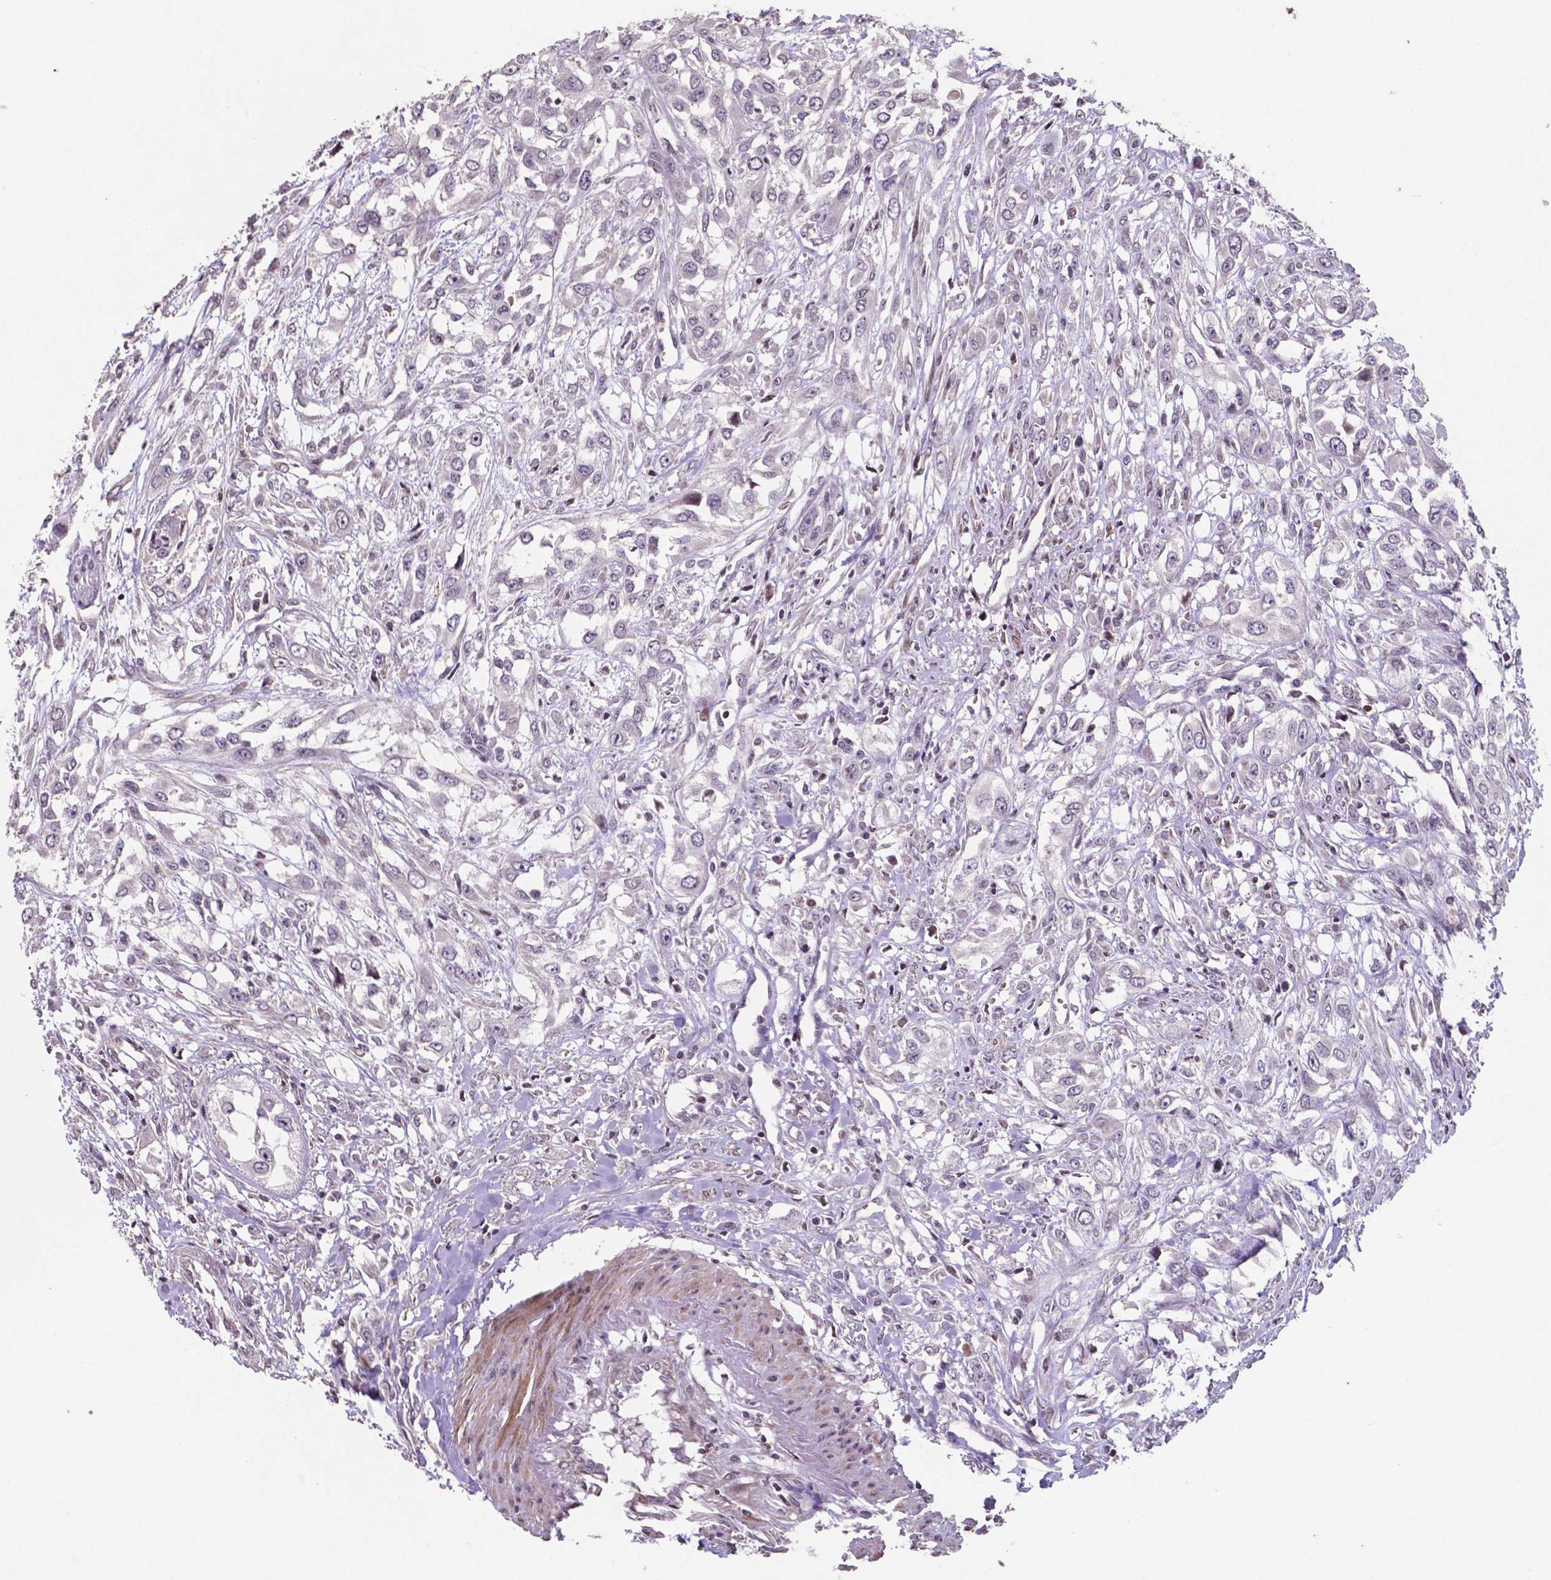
{"staining": {"intensity": "negative", "quantity": "none", "location": "none"}, "tissue": "urothelial cancer", "cell_type": "Tumor cells", "image_type": "cancer", "snomed": [{"axis": "morphology", "description": "Urothelial carcinoma, High grade"}, {"axis": "topography", "description": "Urinary bladder"}], "caption": "IHC histopathology image of human high-grade urothelial carcinoma stained for a protein (brown), which reveals no positivity in tumor cells.", "gene": "MLC1", "patient": {"sex": "male", "age": 67}}